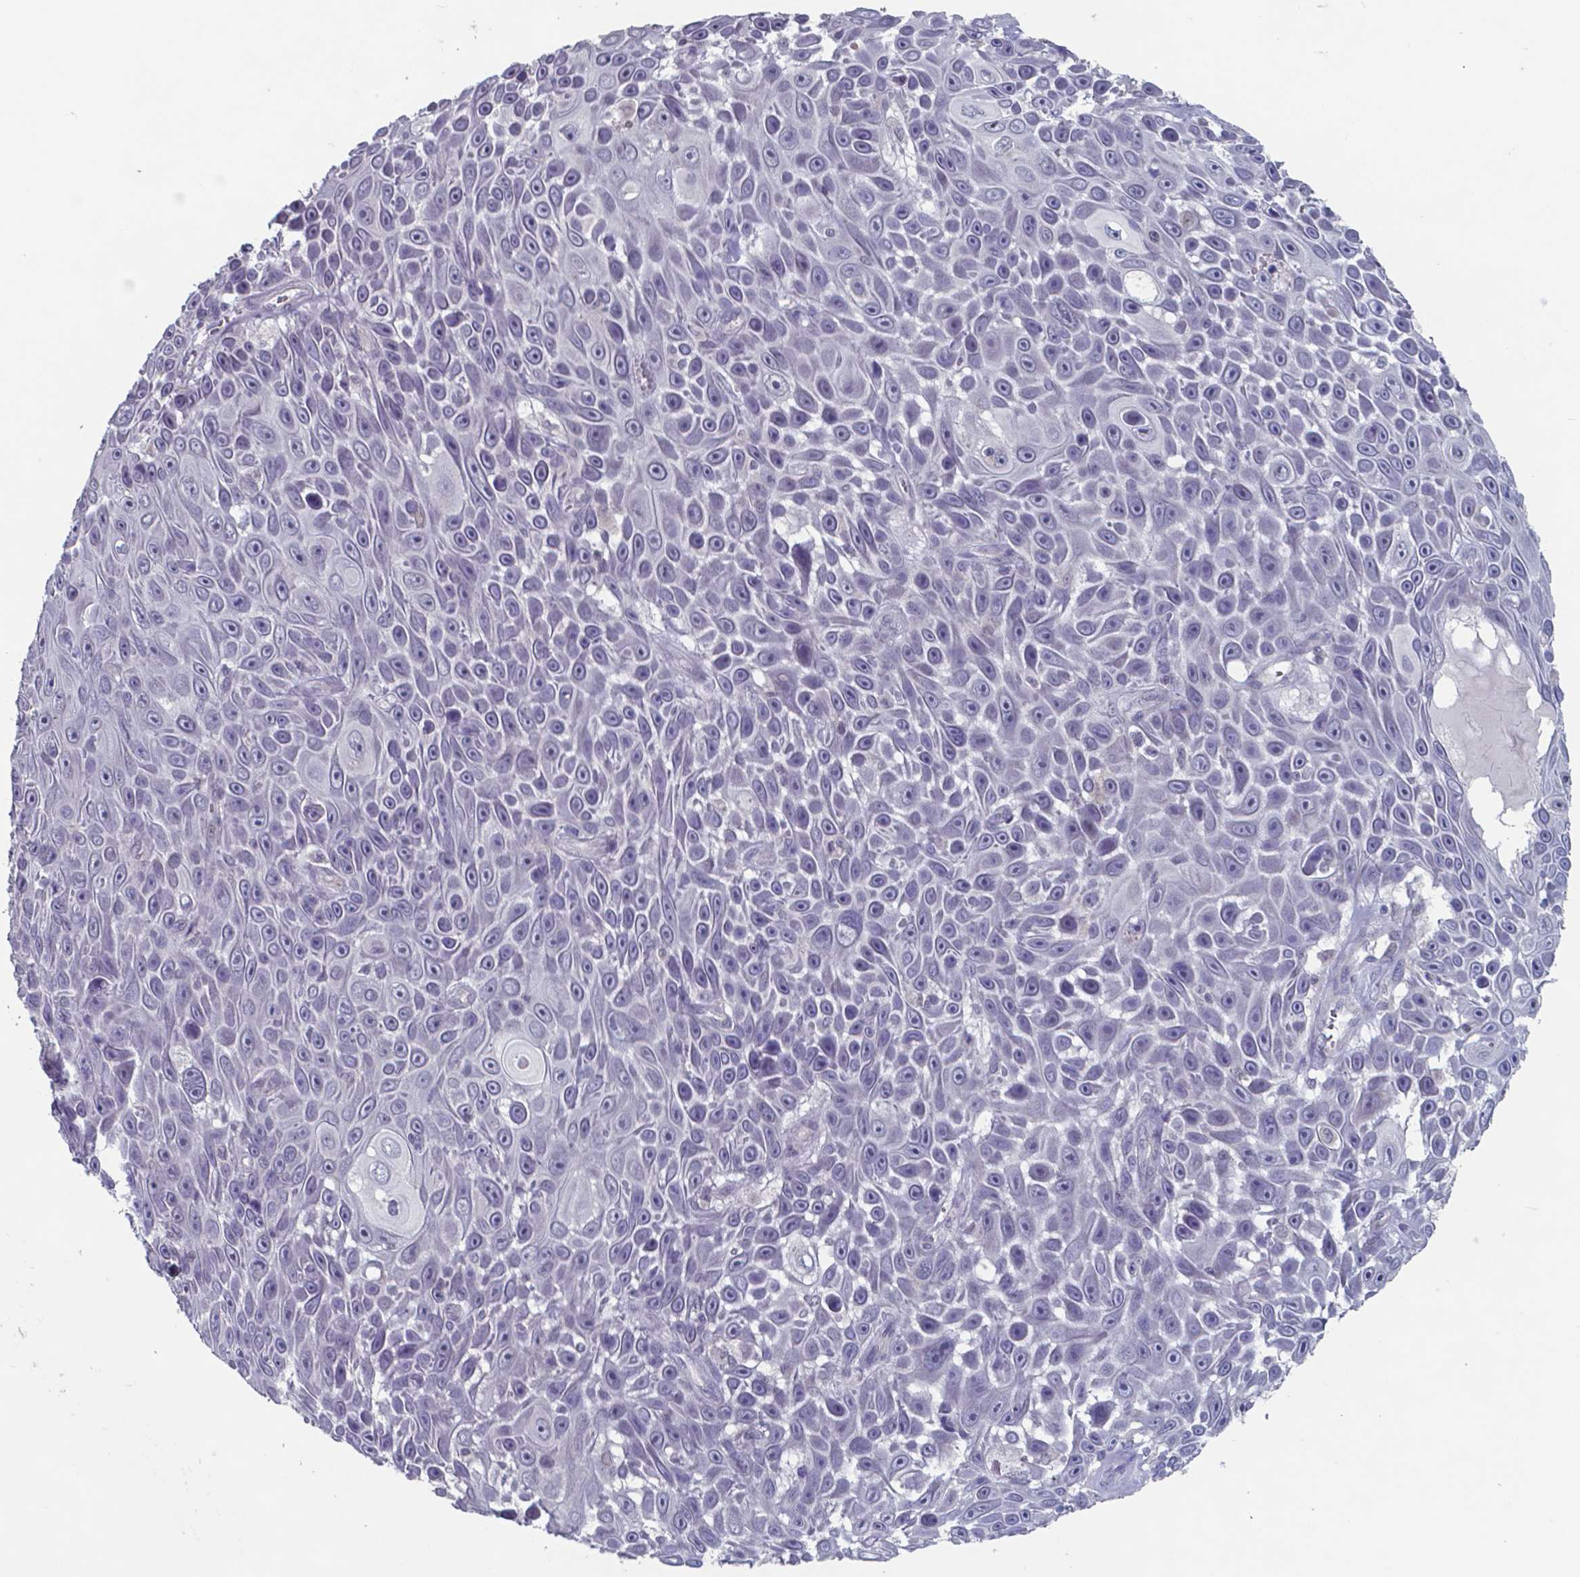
{"staining": {"intensity": "negative", "quantity": "none", "location": "none"}, "tissue": "skin cancer", "cell_type": "Tumor cells", "image_type": "cancer", "snomed": [{"axis": "morphology", "description": "Squamous cell carcinoma, NOS"}, {"axis": "topography", "description": "Skin"}], "caption": "Skin cancer was stained to show a protein in brown. There is no significant staining in tumor cells. Nuclei are stained in blue.", "gene": "TDP2", "patient": {"sex": "male", "age": 82}}